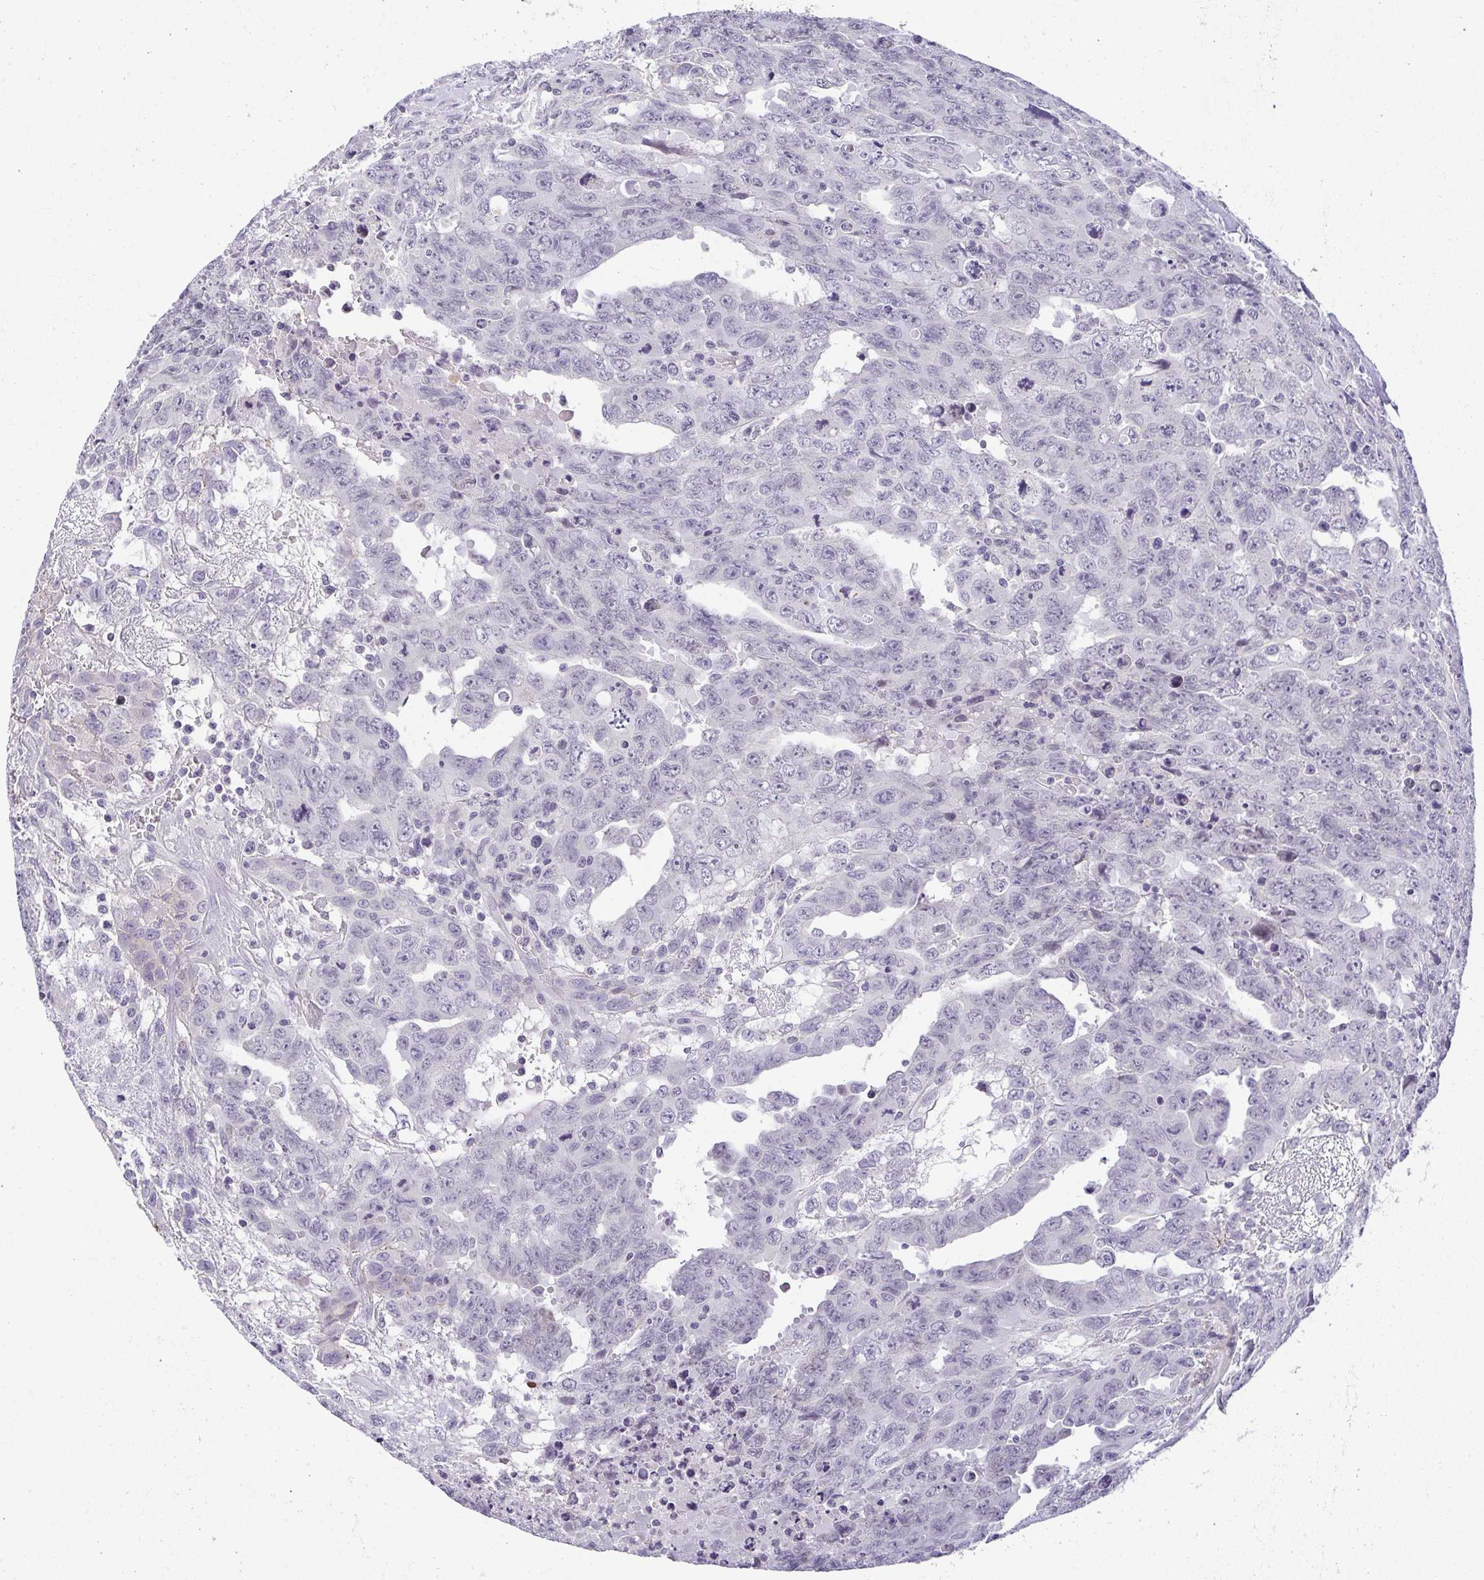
{"staining": {"intensity": "negative", "quantity": "none", "location": "none"}, "tissue": "testis cancer", "cell_type": "Tumor cells", "image_type": "cancer", "snomed": [{"axis": "morphology", "description": "Carcinoma, Embryonal, NOS"}, {"axis": "topography", "description": "Testis"}], "caption": "Protein analysis of testis cancer reveals no significant expression in tumor cells.", "gene": "CACNA1S", "patient": {"sex": "male", "age": 24}}